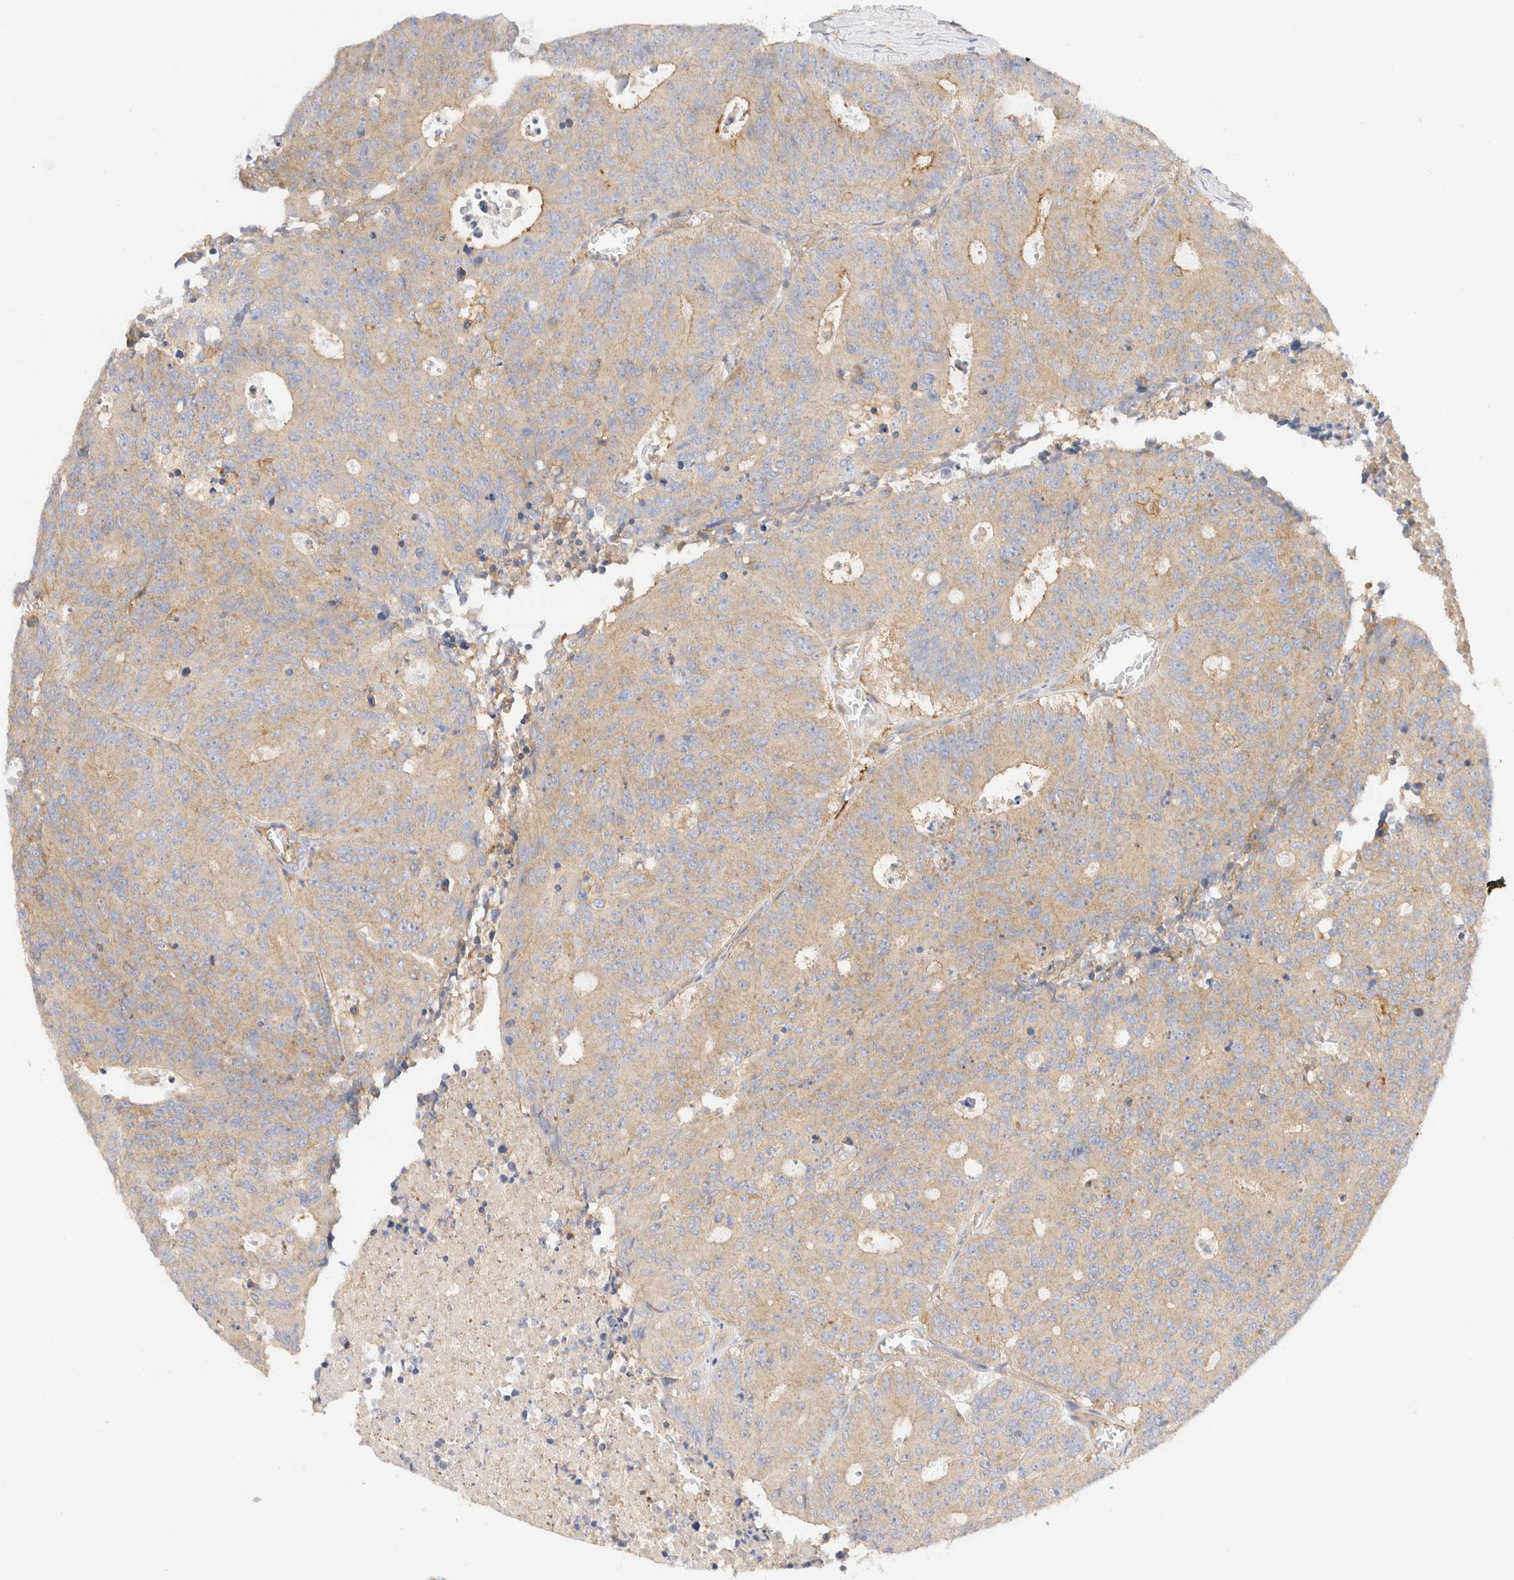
{"staining": {"intensity": "weak", "quantity": ">75%", "location": "cytoplasmic/membranous"}, "tissue": "colorectal cancer", "cell_type": "Tumor cells", "image_type": "cancer", "snomed": [{"axis": "morphology", "description": "Adenocarcinoma, NOS"}, {"axis": "topography", "description": "Colon"}], "caption": "High-power microscopy captured an immunohistochemistry (IHC) micrograph of colorectal adenocarcinoma, revealing weak cytoplasmic/membranous staining in about >75% of tumor cells.", "gene": "RABEP1", "patient": {"sex": "male", "age": 87}}